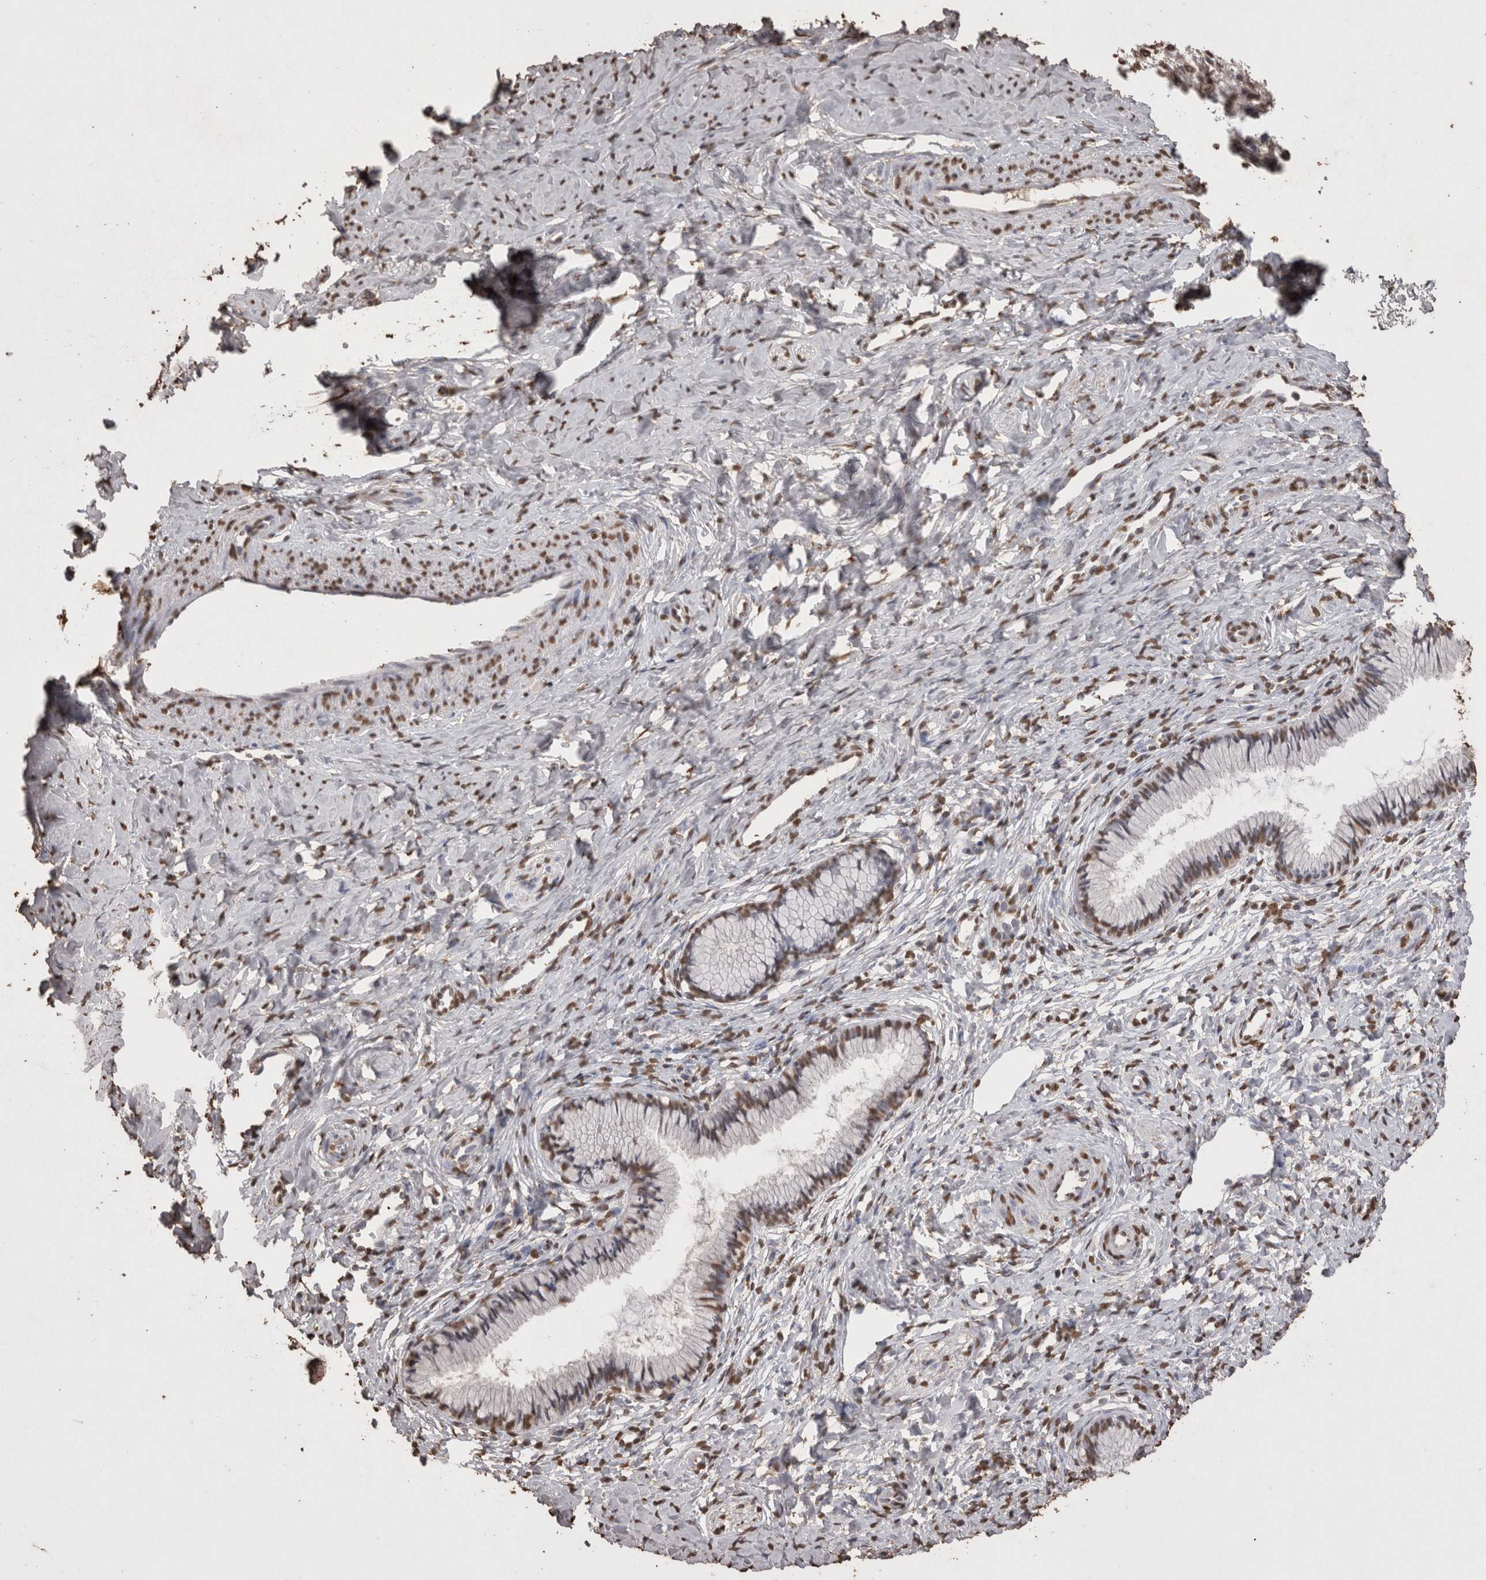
{"staining": {"intensity": "moderate", "quantity": ">75%", "location": "nuclear"}, "tissue": "cervix", "cell_type": "Glandular cells", "image_type": "normal", "snomed": [{"axis": "morphology", "description": "Normal tissue, NOS"}, {"axis": "topography", "description": "Cervix"}], "caption": "Protein staining displays moderate nuclear positivity in about >75% of glandular cells in benign cervix. The staining was performed using DAB (3,3'-diaminobenzidine) to visualize the protein expression in brown, while the nuclei were stained in blue with hematoxylin (Magnification: 20x).", "gene": "POU5F1", "patient": {"sex": "female", "age": 27}}